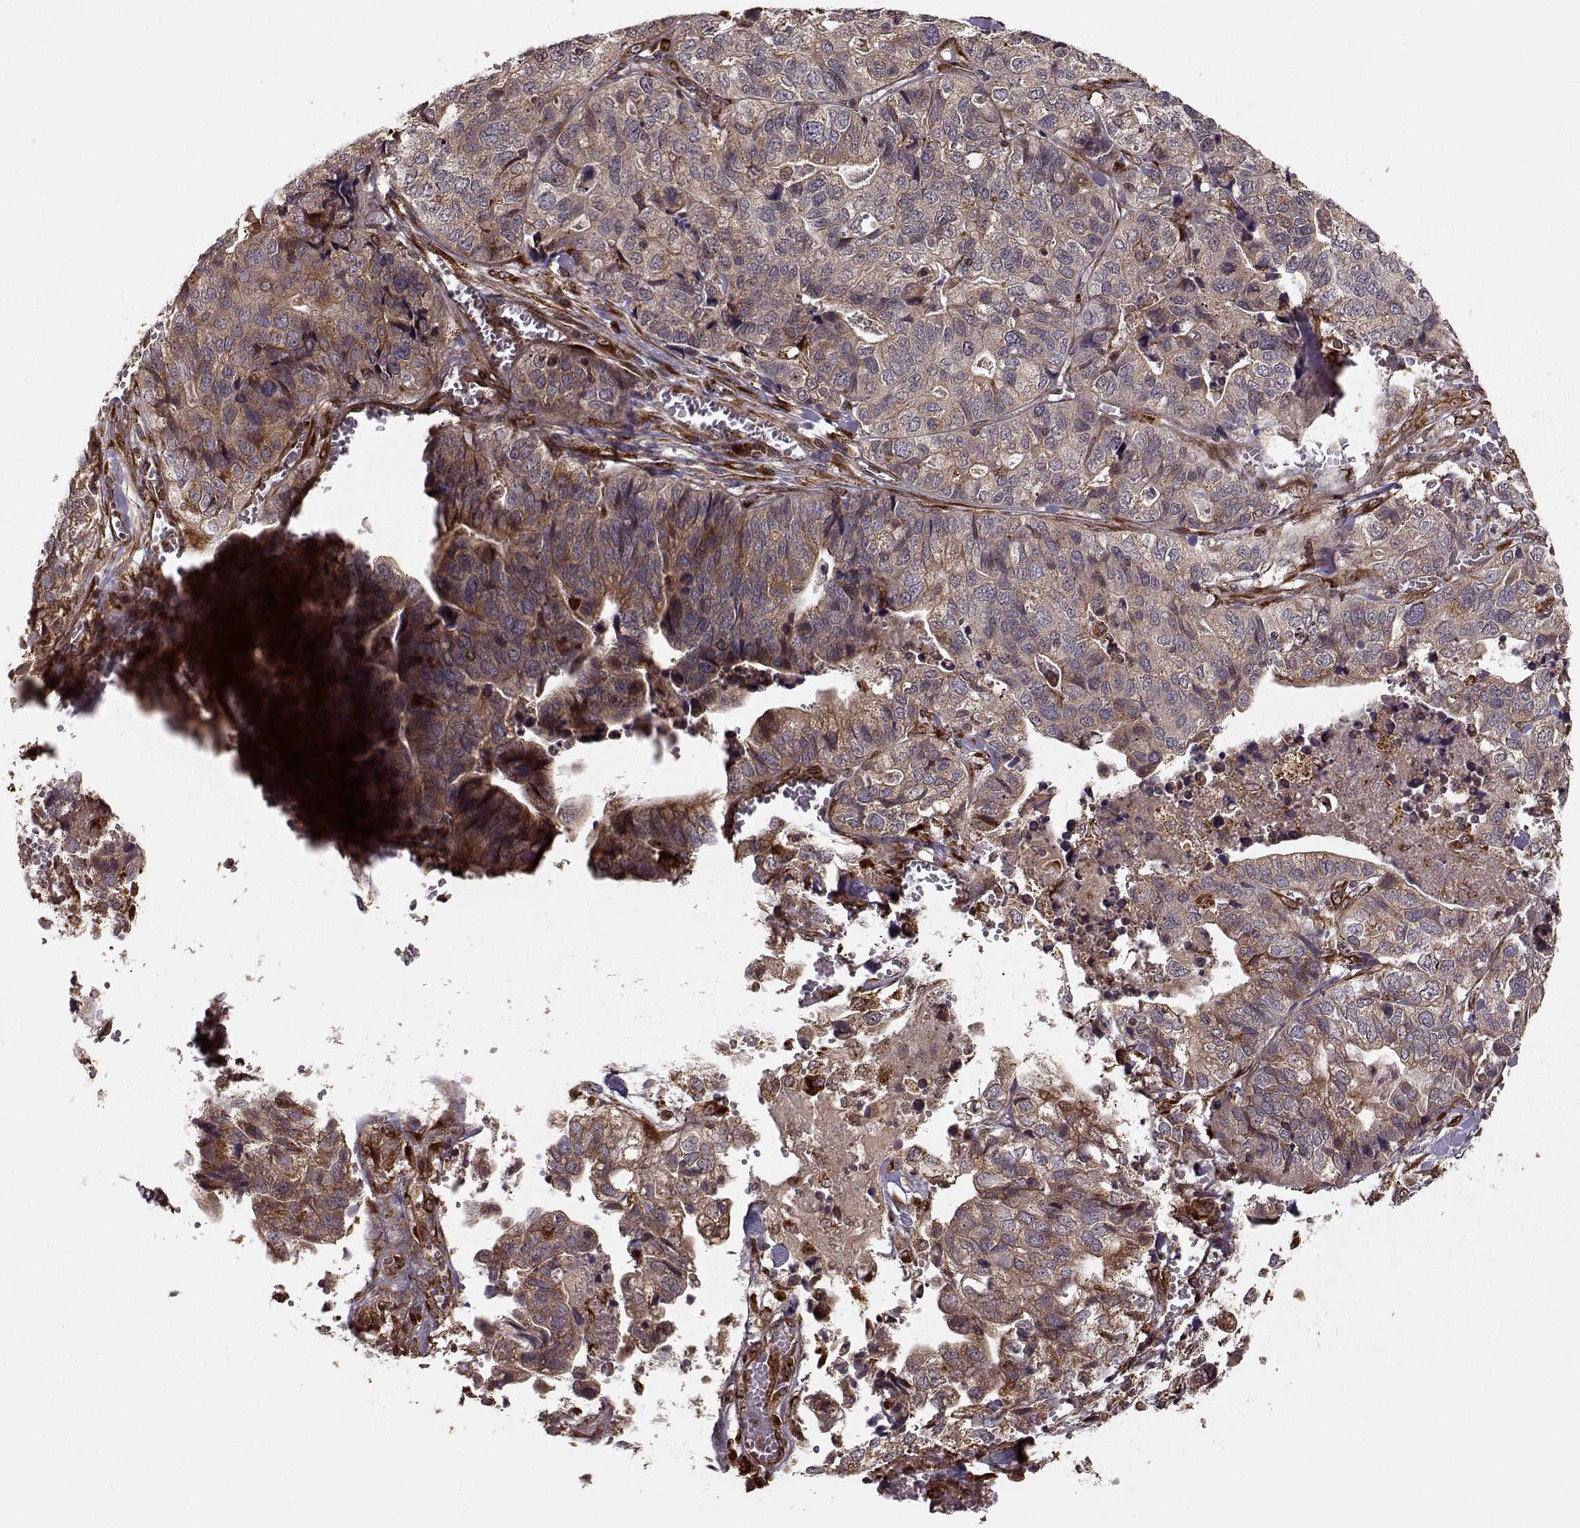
{"staining": {"intensity": "weak", "quantity": ">75%", "location": "cytoplasmic/membranous"}, "tissue": "stomach cancer", "cell_type": "Tumor cells", "image_type": "cancer", "snomed": [{"axis": "morphology", "description": "Adenocarcinoma, NOS"}, {"axis": "topography", "description": "Stomach, upper"}], "caption": "An immunohistochemistry (IHC) image of neoplastic tissue is shown. Protein staining in brown highlights weak cytoplasmic/membranous positivity in adenocarcinoma (stomach) within tumor cells. The staining was performed using DAB, with brown indicating positive protein expression. Nuclei are stained blue with hematoxylin.", "gene": "YIPF5", "patient": {"sex": "female", "age": 67}}